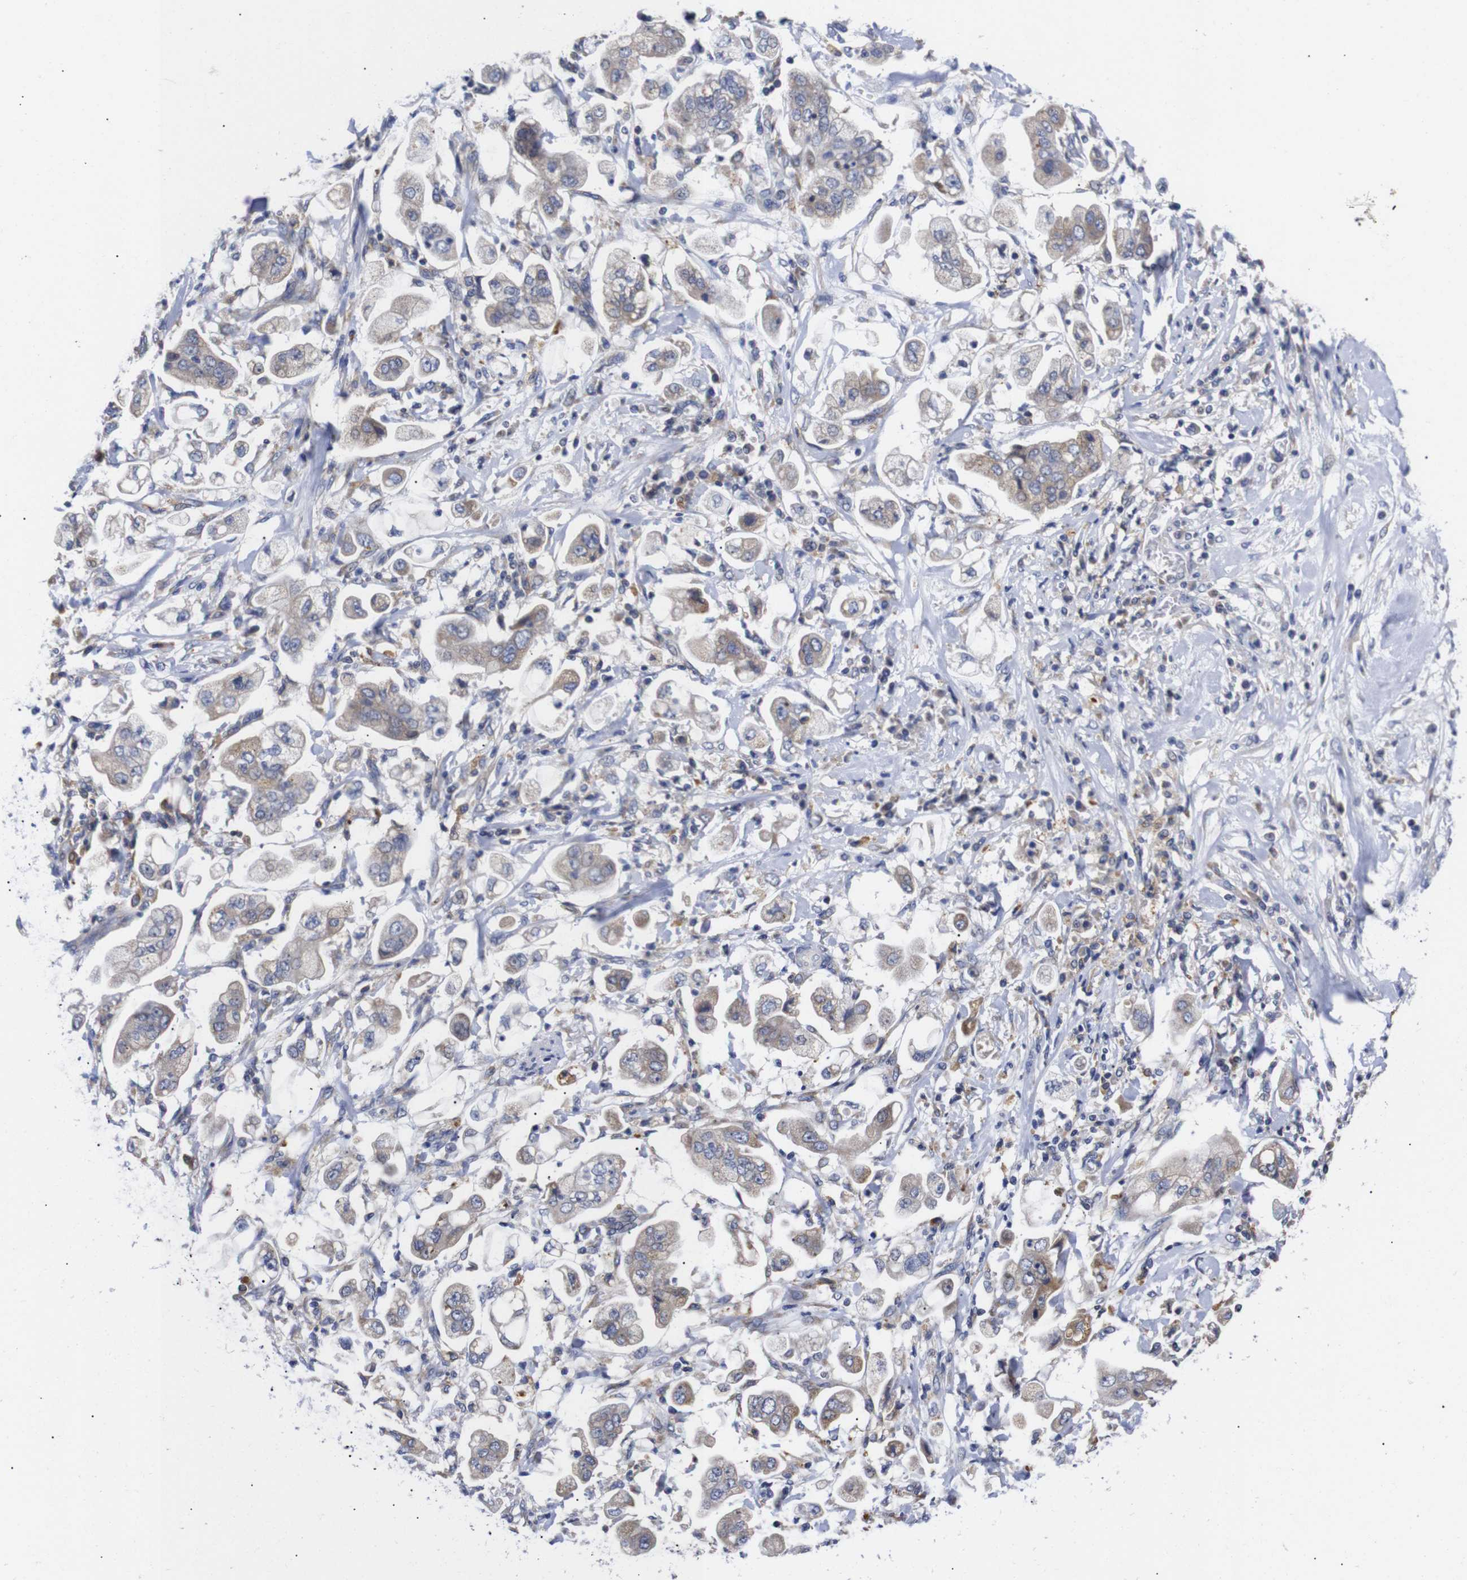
{"staining": {"intensity": "weak", "quantity": ">75%", "location": "cytoplasmic/membranous"}, "tissue": "stomach cancer", "cell_type": "Tumor cells", "image_type": "cancer", "snomed": [{"axis": "morphology", "description": "Adenocarcinoma, NOS"}, {"axis": "topography", "description": "Stomach"}], "caption": "Stomach cancer (adenocarcinoma) tissue shows weak cytoplasmic/membranous positivity in approximately >75% of tumor cells, visualized by immunohistochemistry.", "gene": "OPN3", "patient": {"sex": "male", "age": 62}}